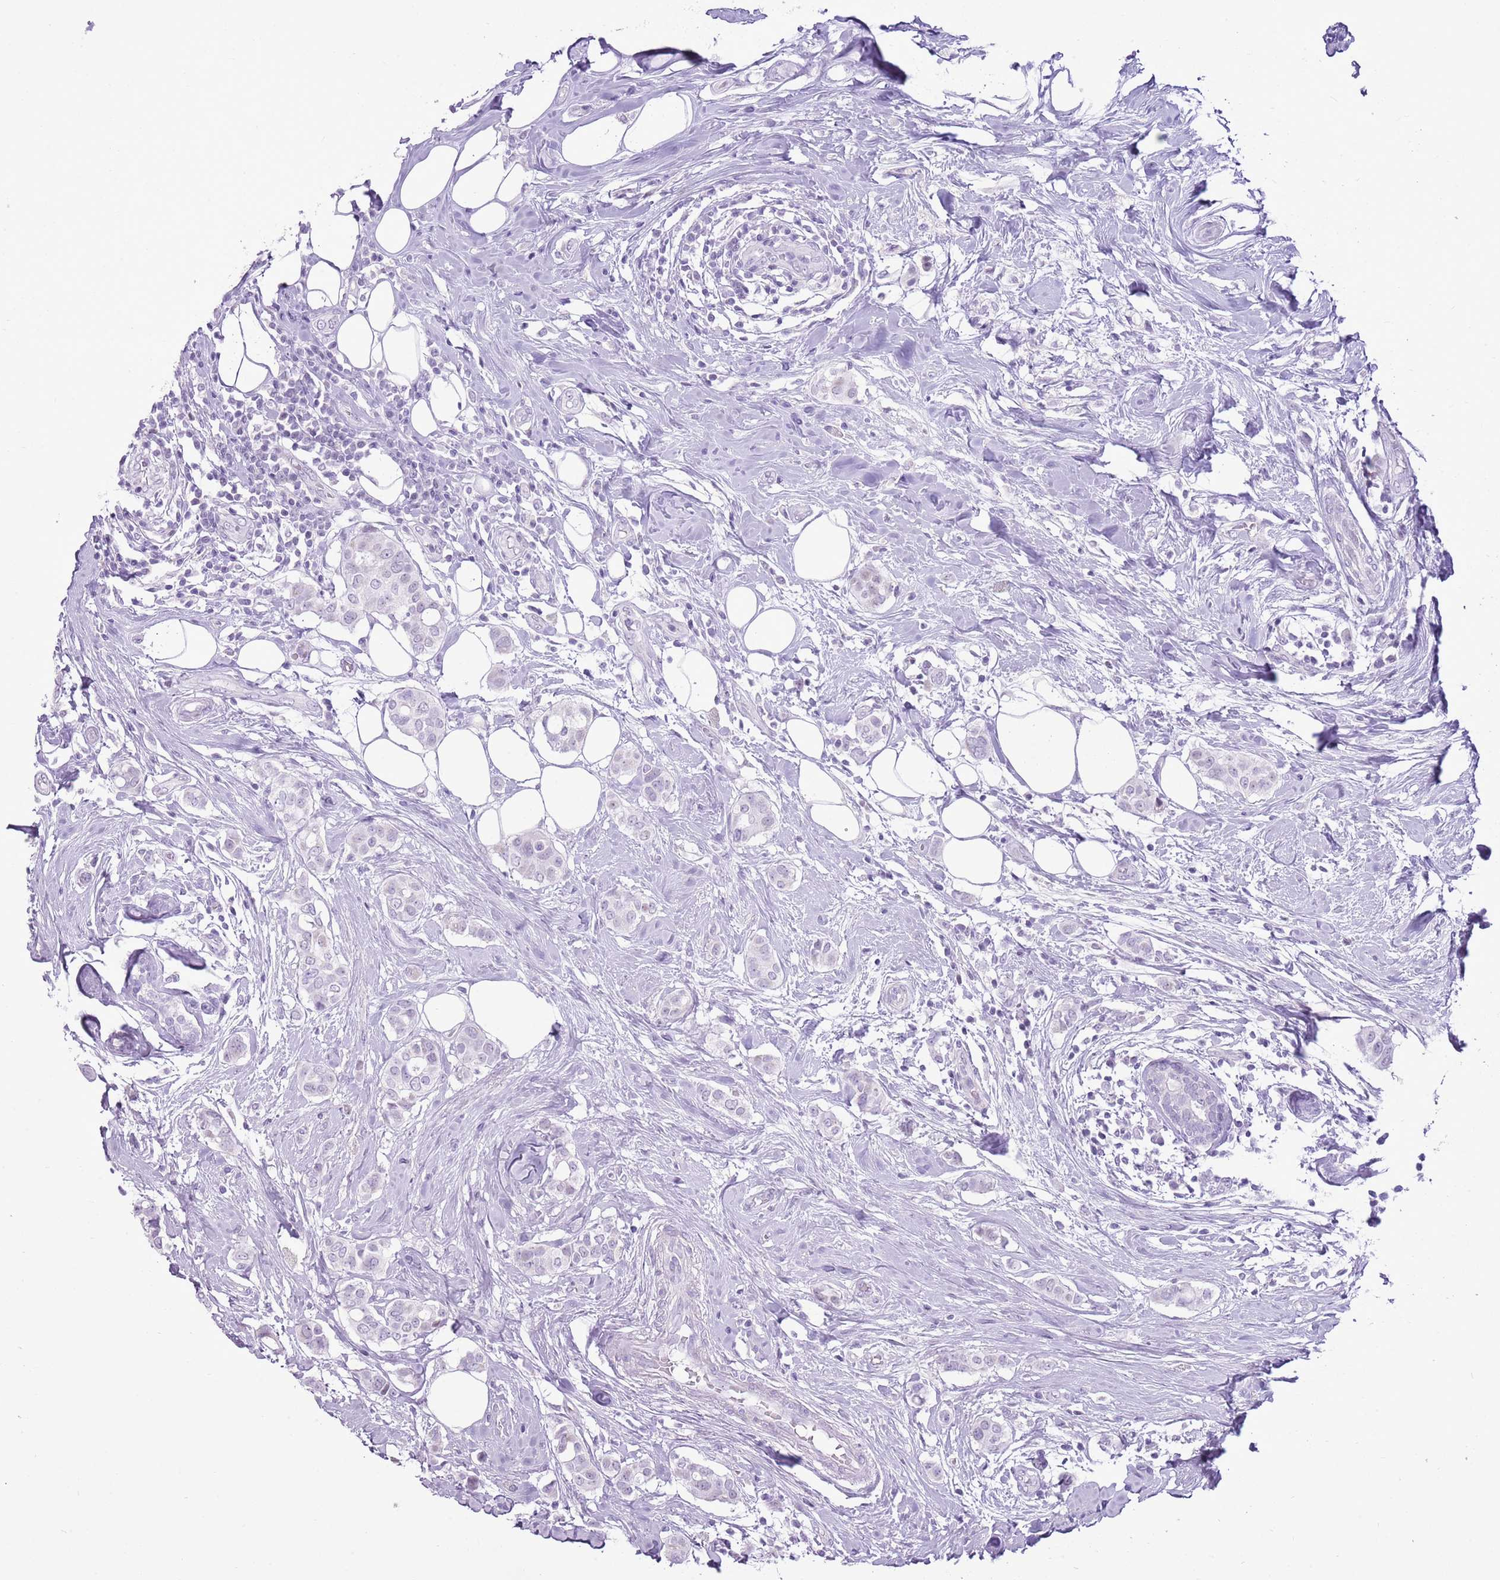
{"staining": {"intensity": "negative", "quantity": "none", "location": "none"}, "tissue": "breast cancer", "cell_type": "Tumor cells", "image_type": "cancer", "snomed": [{"axis": "morphology", "description": "Lobular carcinoma"}, {"axis": "topography", "description": "Breast"}], "caption": "Photomicrograph shows no significant protein positivity in tumor cells of breast cancer (lobular carcinoma).", "gene": "RPL3L", "patient": {"sex": "female", "age": 51}}